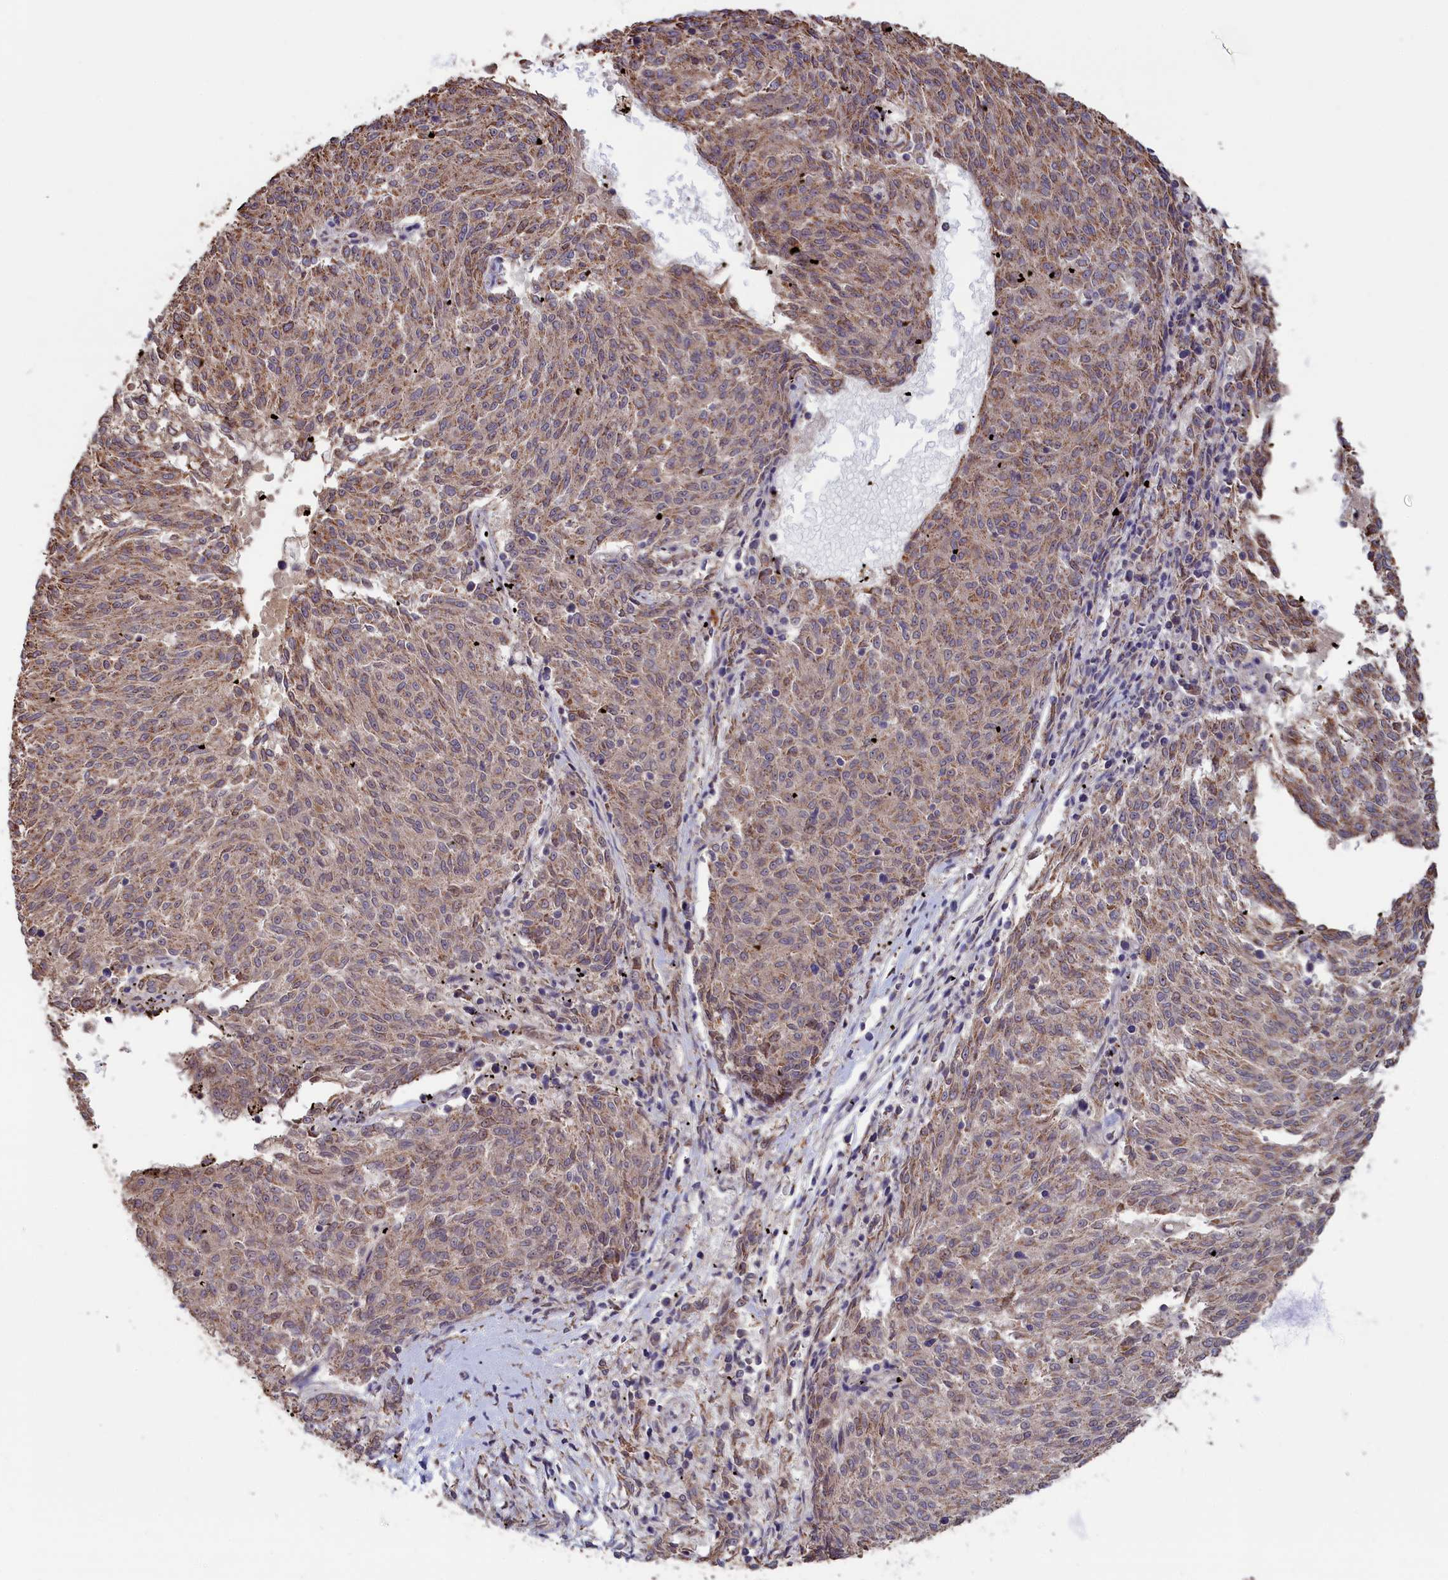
{"staining": {"intensity": "weak", "quantity": ">75%", "location": "cytoplasmic/membranous"}, "tissue": "melanoma", "cell_type": "Tumor cells", "image_type": "cancer", "snomed": [{"axis": "morphology", "description": "Malignant melanoma, NOS"}, {"axis": "topography", "description": "Skin"}], "caption": "An immunohistochemistry (IHC) histopathology image of neoplastic tissue is shown. Protein staining in brown shows weak cytoplasmic/membranous positivity in melanoma within tumor cells.", "gene": "ZNF816", "patient": {"sex": "female", "age": 72}}